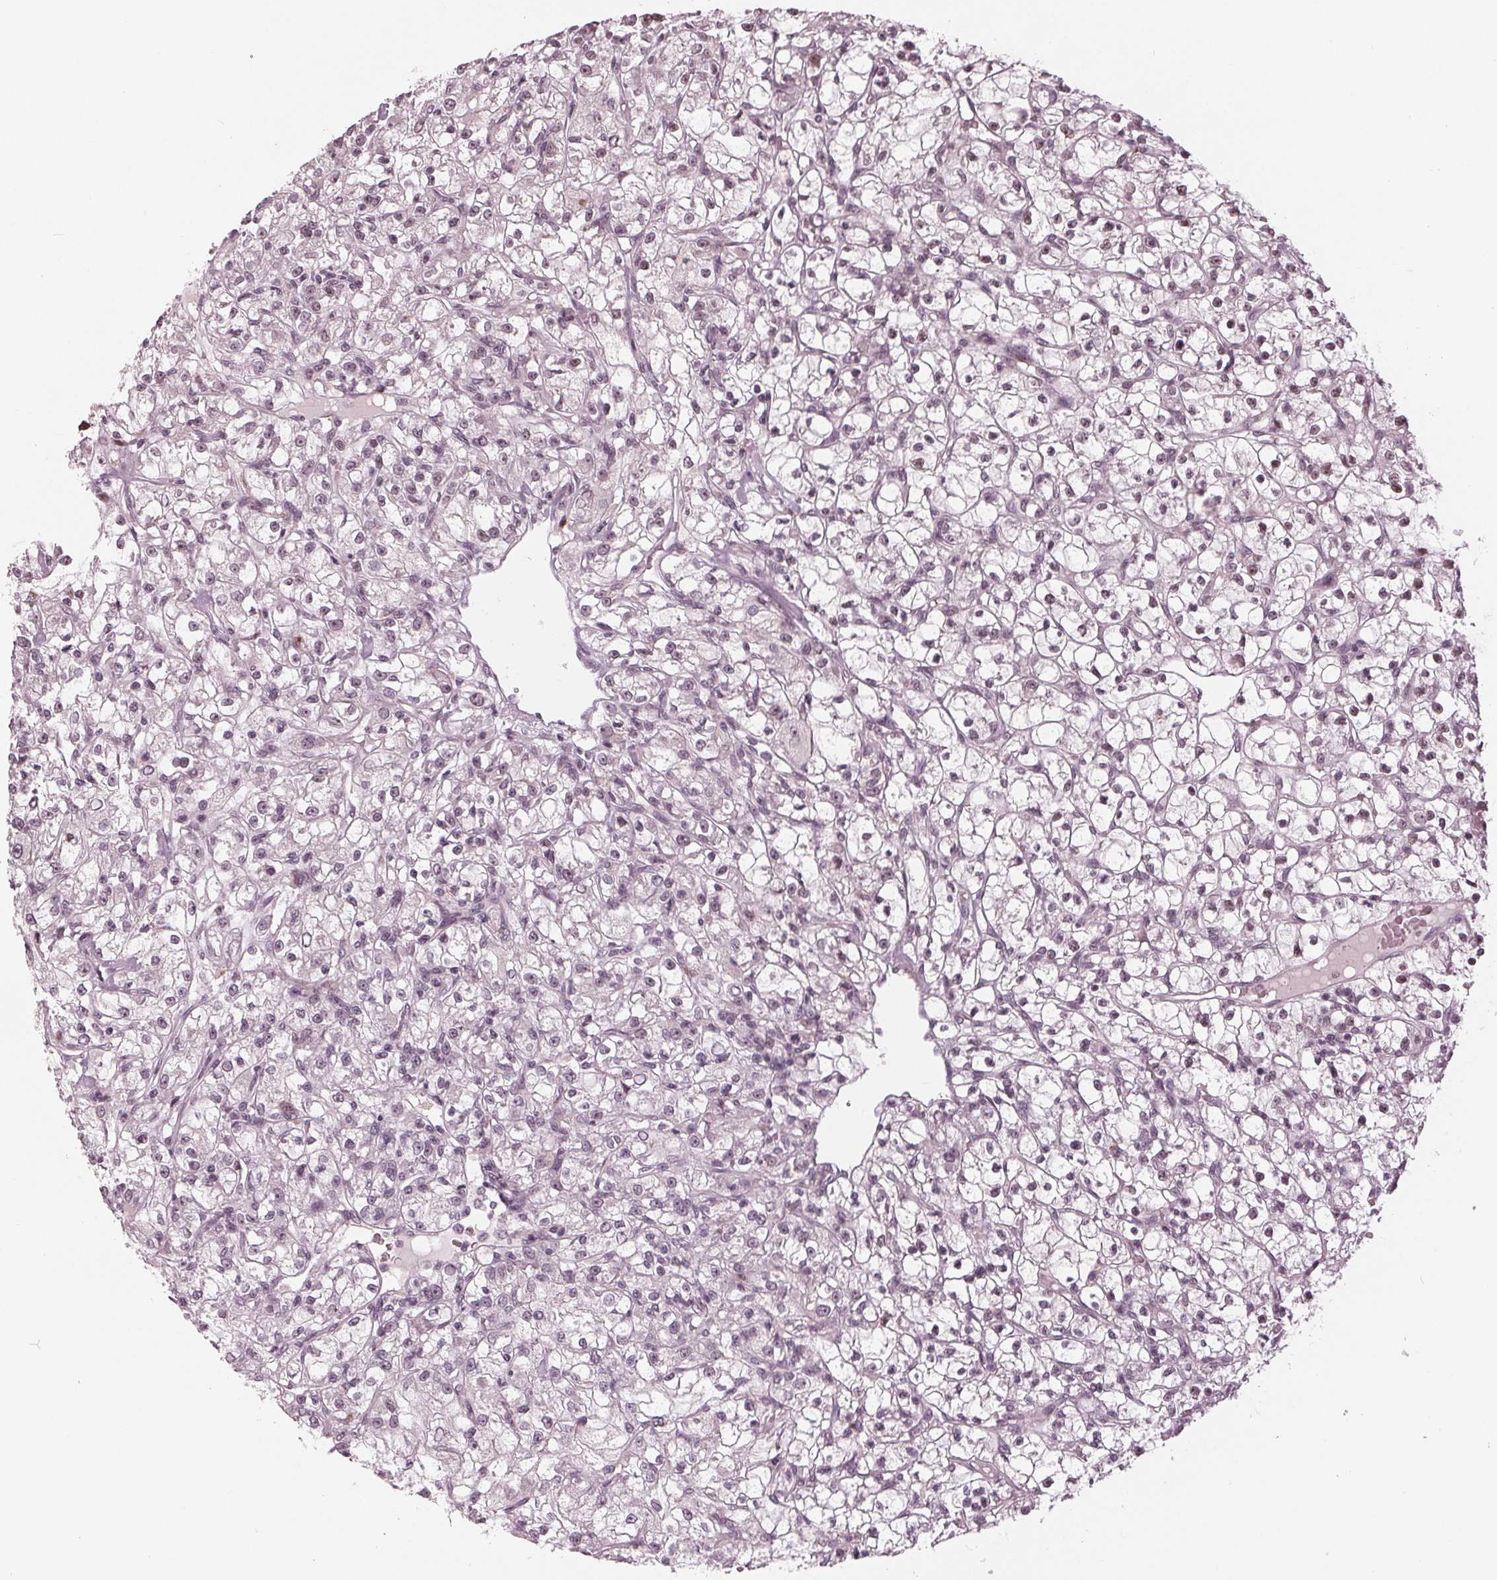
{"staining": {"intensity": "weak", "quantity": "25%-75%", "location": "nuclear"}, "tissue": "renal cancer", "cell_type": "Tumor cells", "image_type": "cancer", "snomed": [{"axis": "morphology", "description": "Adenocarcinoma, NOS"}, {"axis": "topography", "description": "Kidney"}], "caption": "DAB immunohistochemical staining of renal adenocarcinoma reveals weak nuclear protein staining in about 25%-75% of tumor cells.", "gene": "SLX4", "patient": {"sex": "female", "age": 59}}